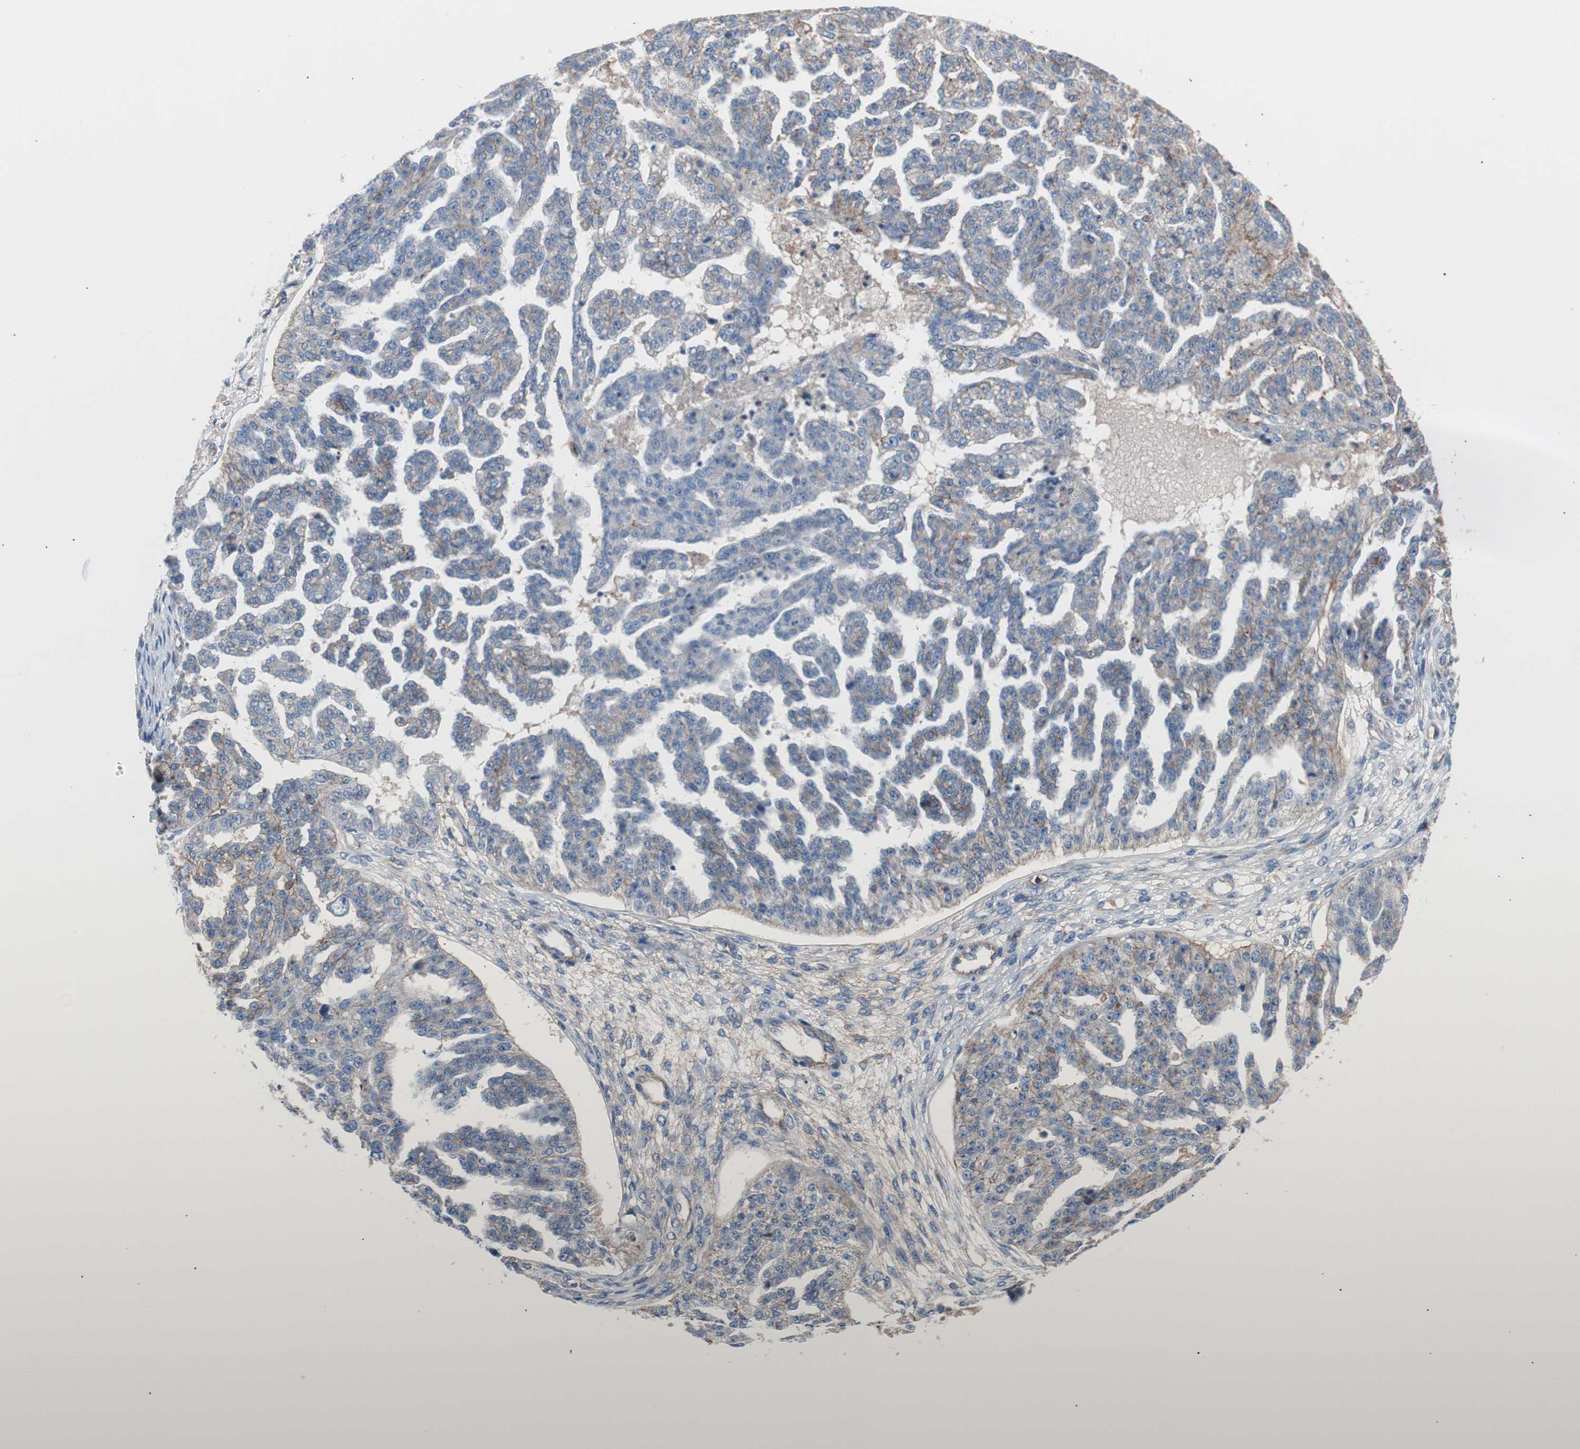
{"staining": {"intensity": "weak", "quantity": "25%-75%", "location": "cytoplasmic/membranous"}, "tissue": "ovarian cancer", "cell_type": "Tumor cells", "image_type": "cancer", "snomed": [{"axis": "morphology", "description": "Cystadenocarcinoma, serous, NOS"}, {"axis": "topography", "description": "Ovary"}], "caption": "Immunohistochemical staining of human ovarian cancer demonstrates low levels of weak cytoplasmic/membranous protein positivity in about 25%-75% of tumor cells.", "gene": "CD81", "patient": {"sex": "female", "age": 58}}